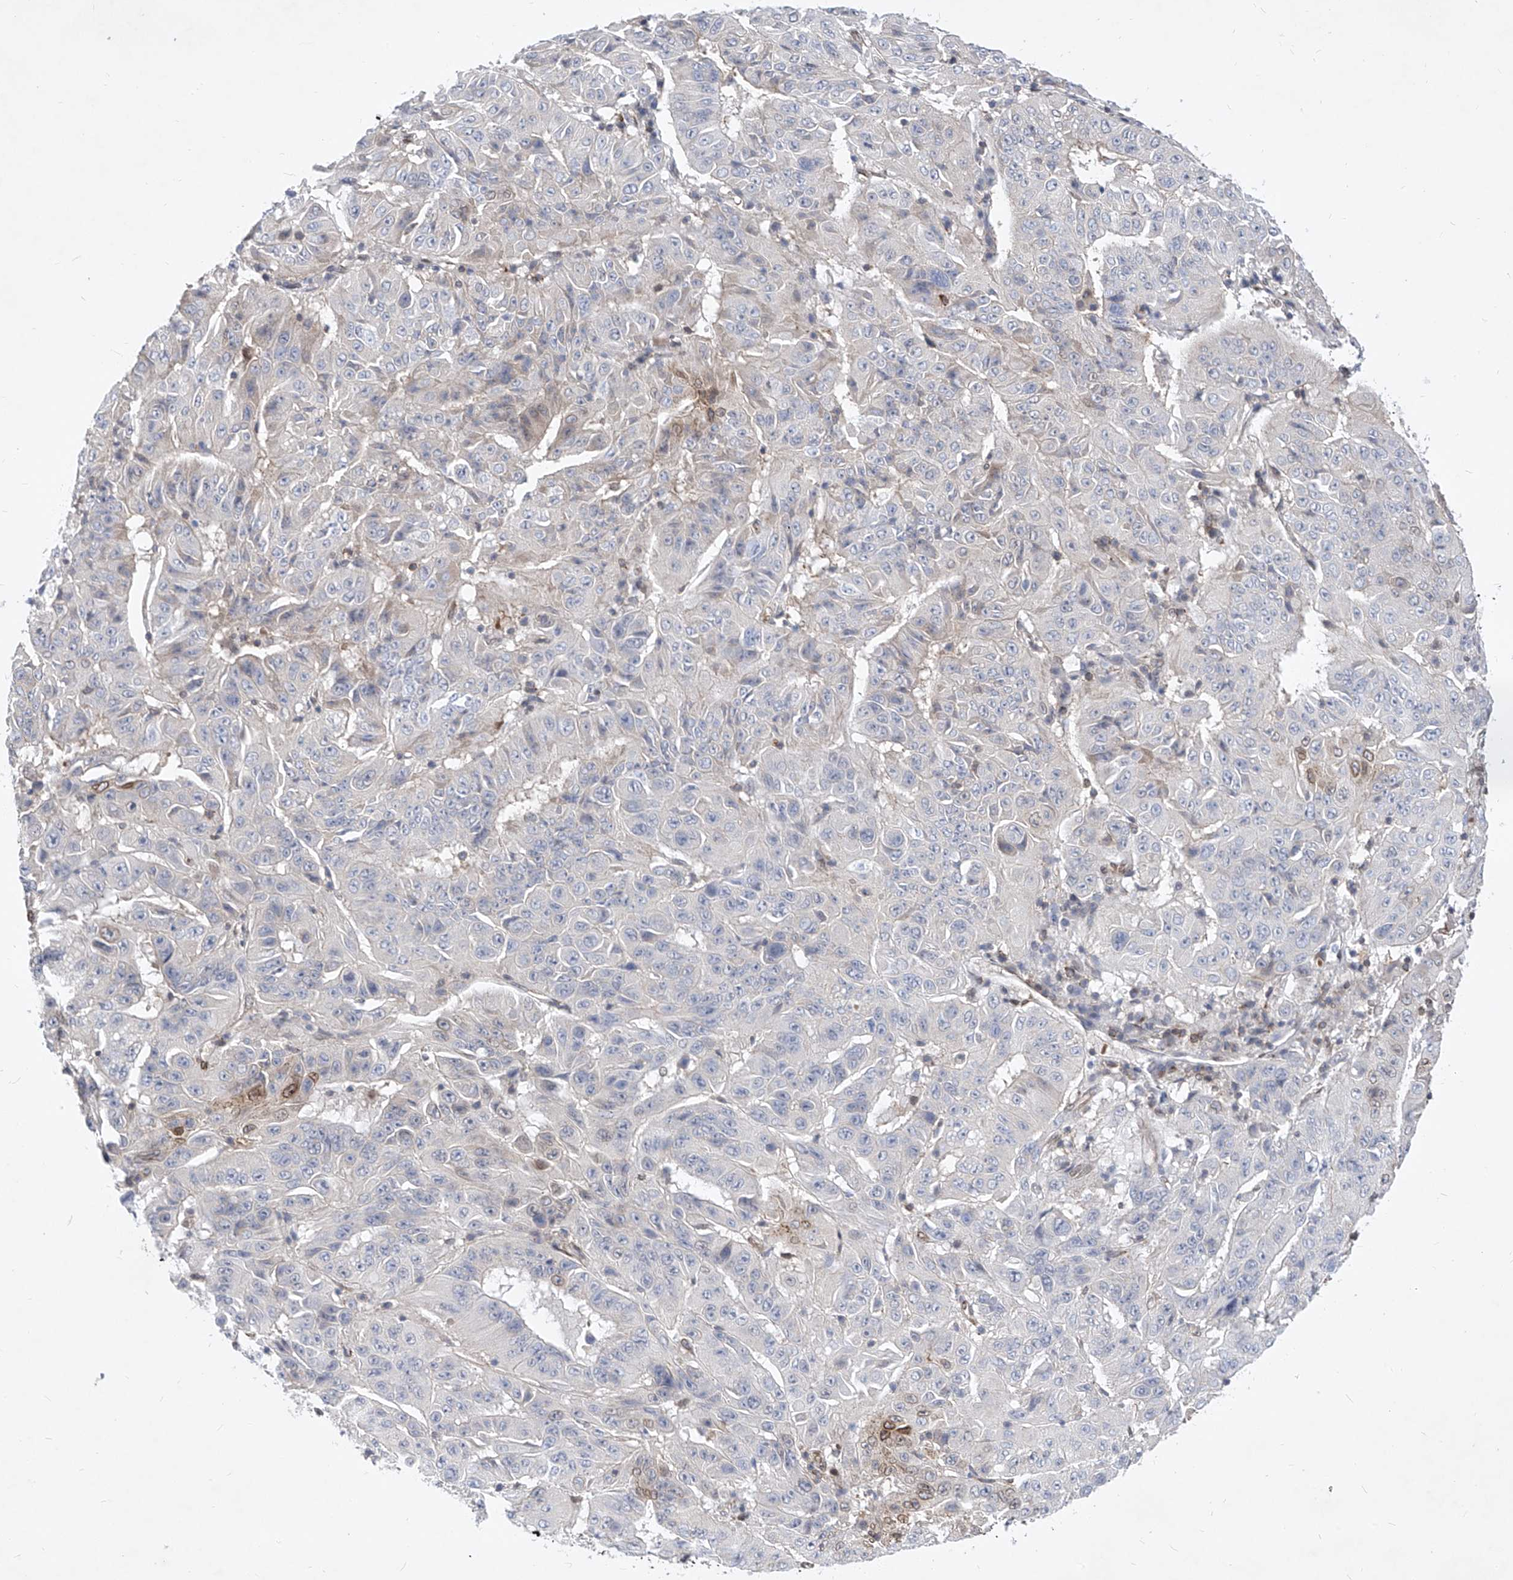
{"staining": {"intensity": "negative", "quantity": "none", "location": "none"}, "tissue": "pancreatic cancer", "cell_type": "Tumor cells", "image_type": "cancer", "snomed": [{"axis": "morphology", "description": "Adenocarcinoma, NOS"}, {"axis": "topography", "description": "Pancreas"}], "caption": "A photomicrograph of human pancreatic cancer is negative for staining in tumor cells. (DAB immunohistochemistry visualized using brightfield microscopy, high magnification).", "gene": "MX2", "patient": {"sex": "male", "age": 63}}